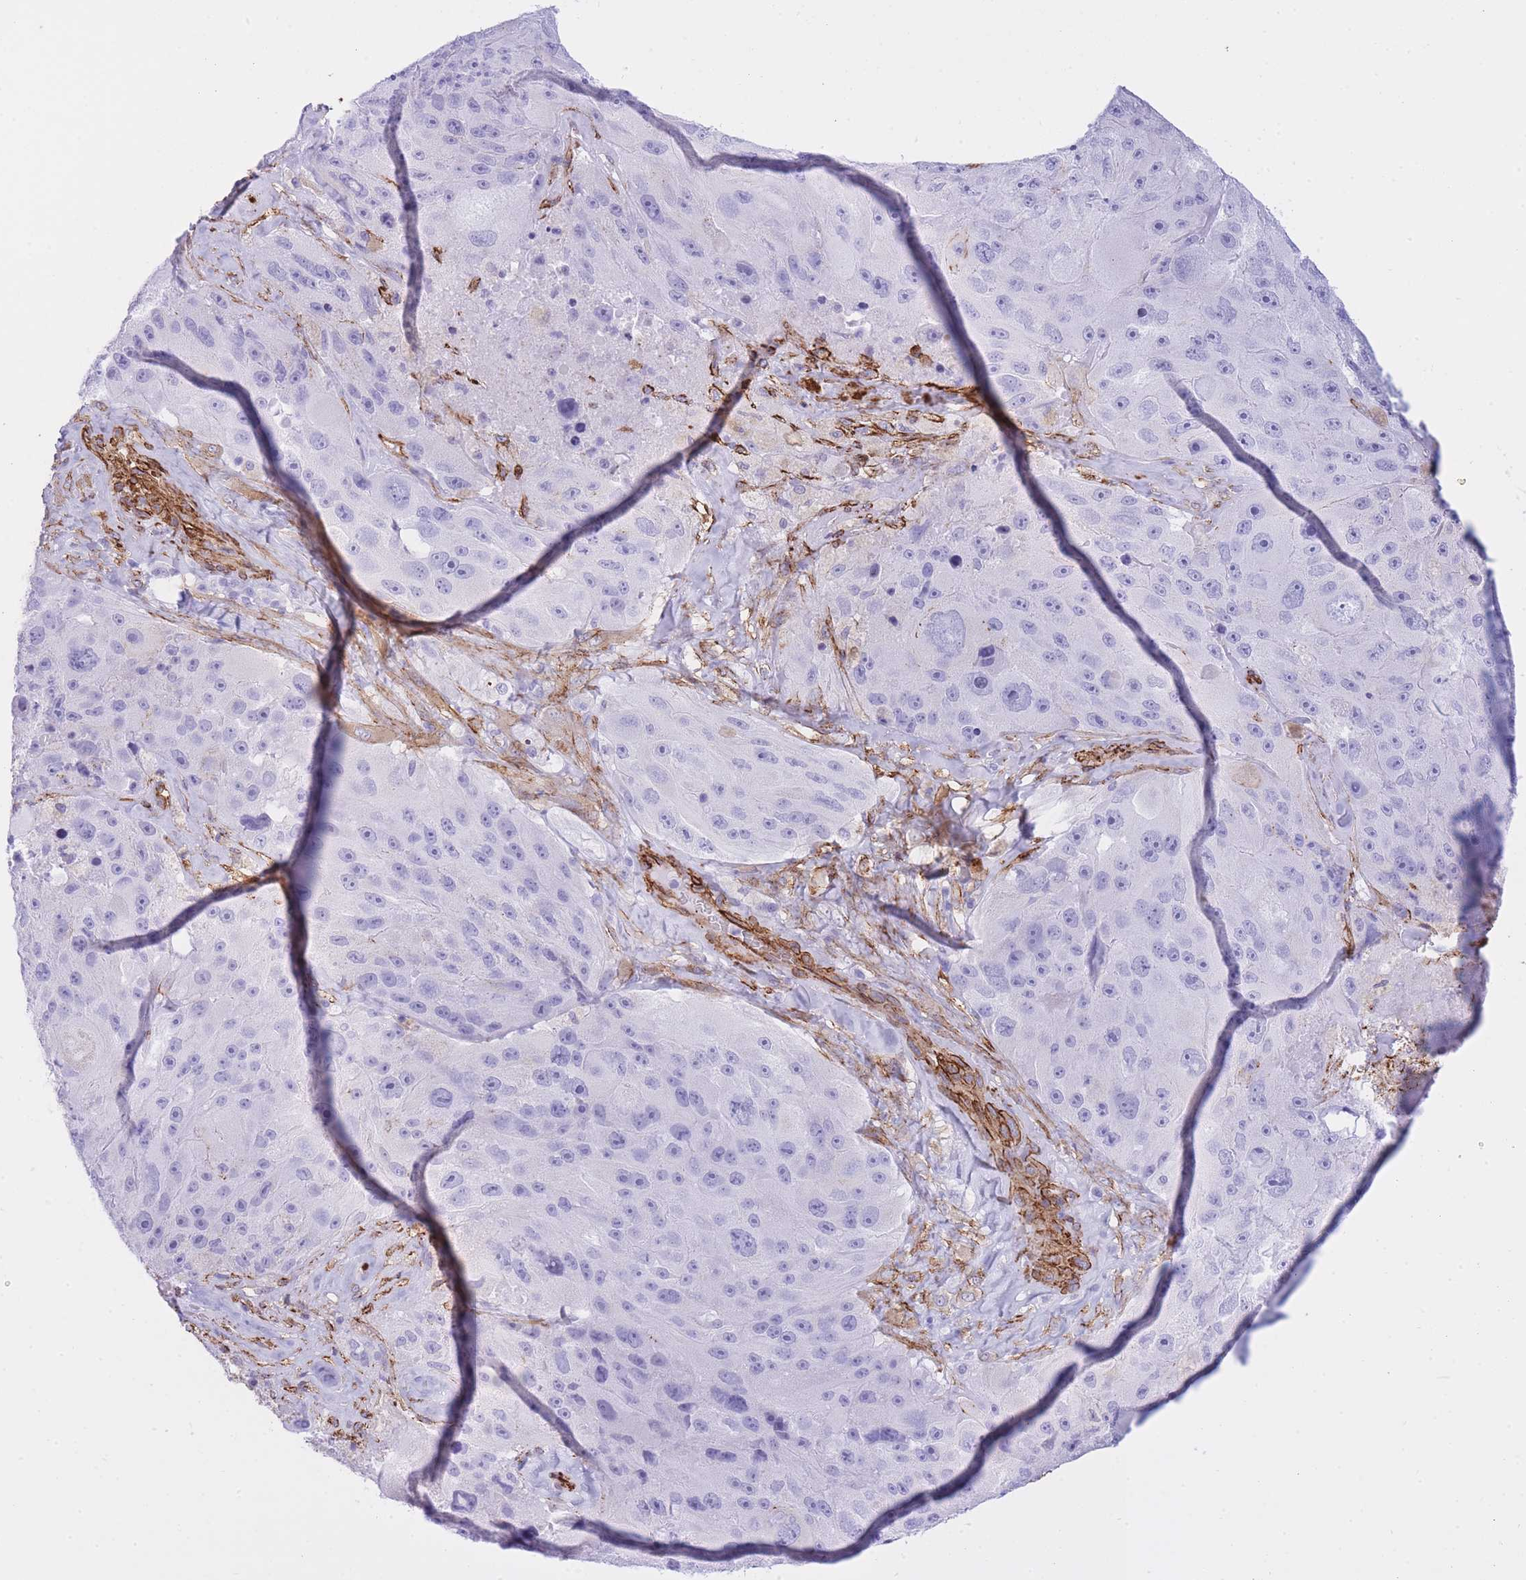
{"staining": {"intensity": "negative", "quantity": "none", "location": "none"}, "tissue": "melanoma", "cell_type": "Tumor cells", "image_type": "cancer", "snomed": [{"axis": "morphology", "description": "Malignant melanoma, Metastatic site"}, {"axis": "topography", "description": "Lymph node"}], "caption": "Tumor cells show no significant protein positivity in melanoma.", "gene": "CAVIN1", "patient": {"sex": "male", "age": 62}}